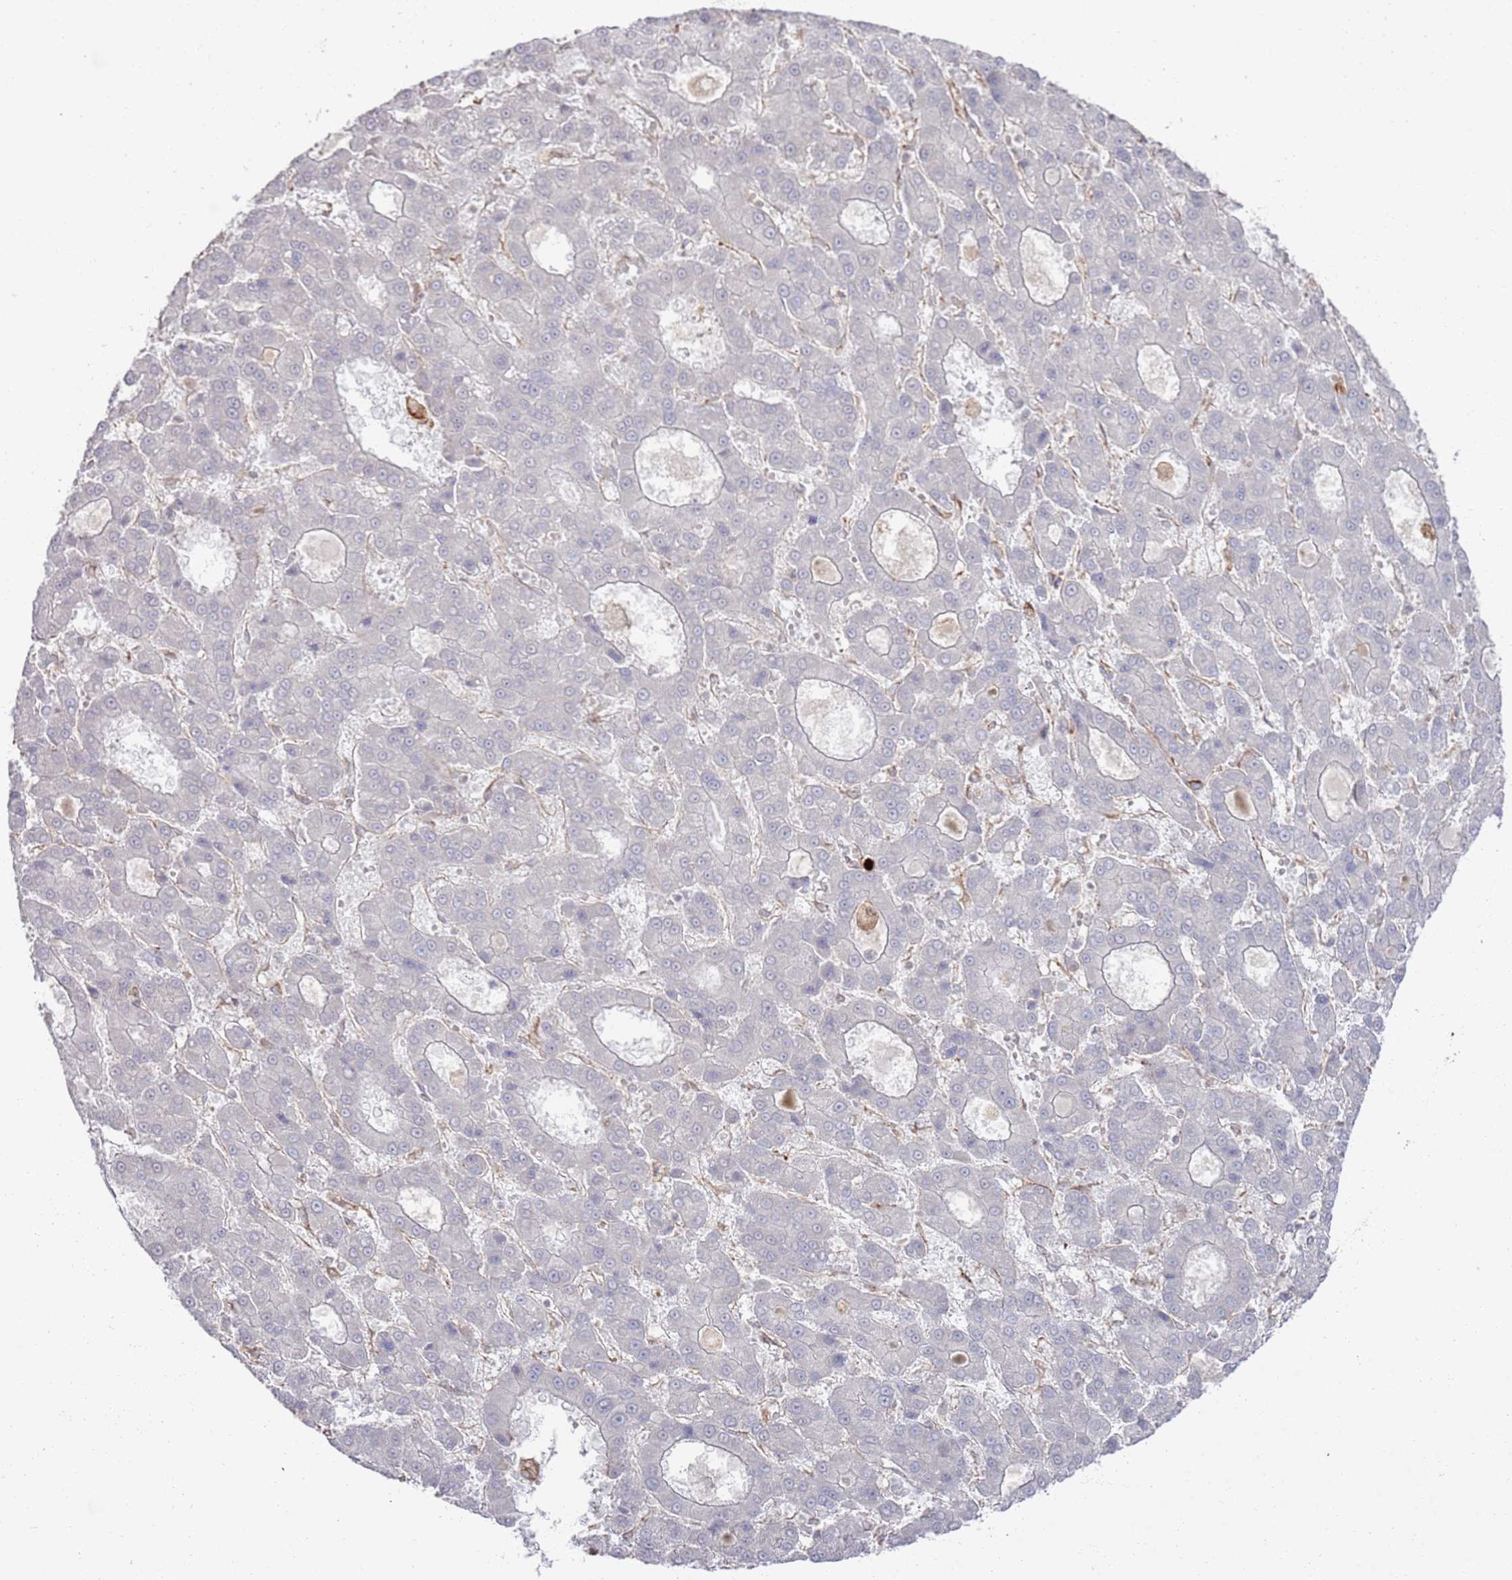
{"staining": {"intensity": "negative", "quantity": "none", "location": "none"}, "tissue": "liver cancer", "cell_type": "Tumor cells", "image_type": "cancer", "snomed": [{"axis": "morphology", "description": "Carcinoma, Hepatocellular, NOS"}, {"axis": "topography", "description": "Liver"}], "caption": "Hepatocellular carcinoma (liver) stained for a protein using immunohistochemistry demonstrates no expression tumor cells.", "gene": "PHF21A", "patient": {"sex": "male", "age": 70}}